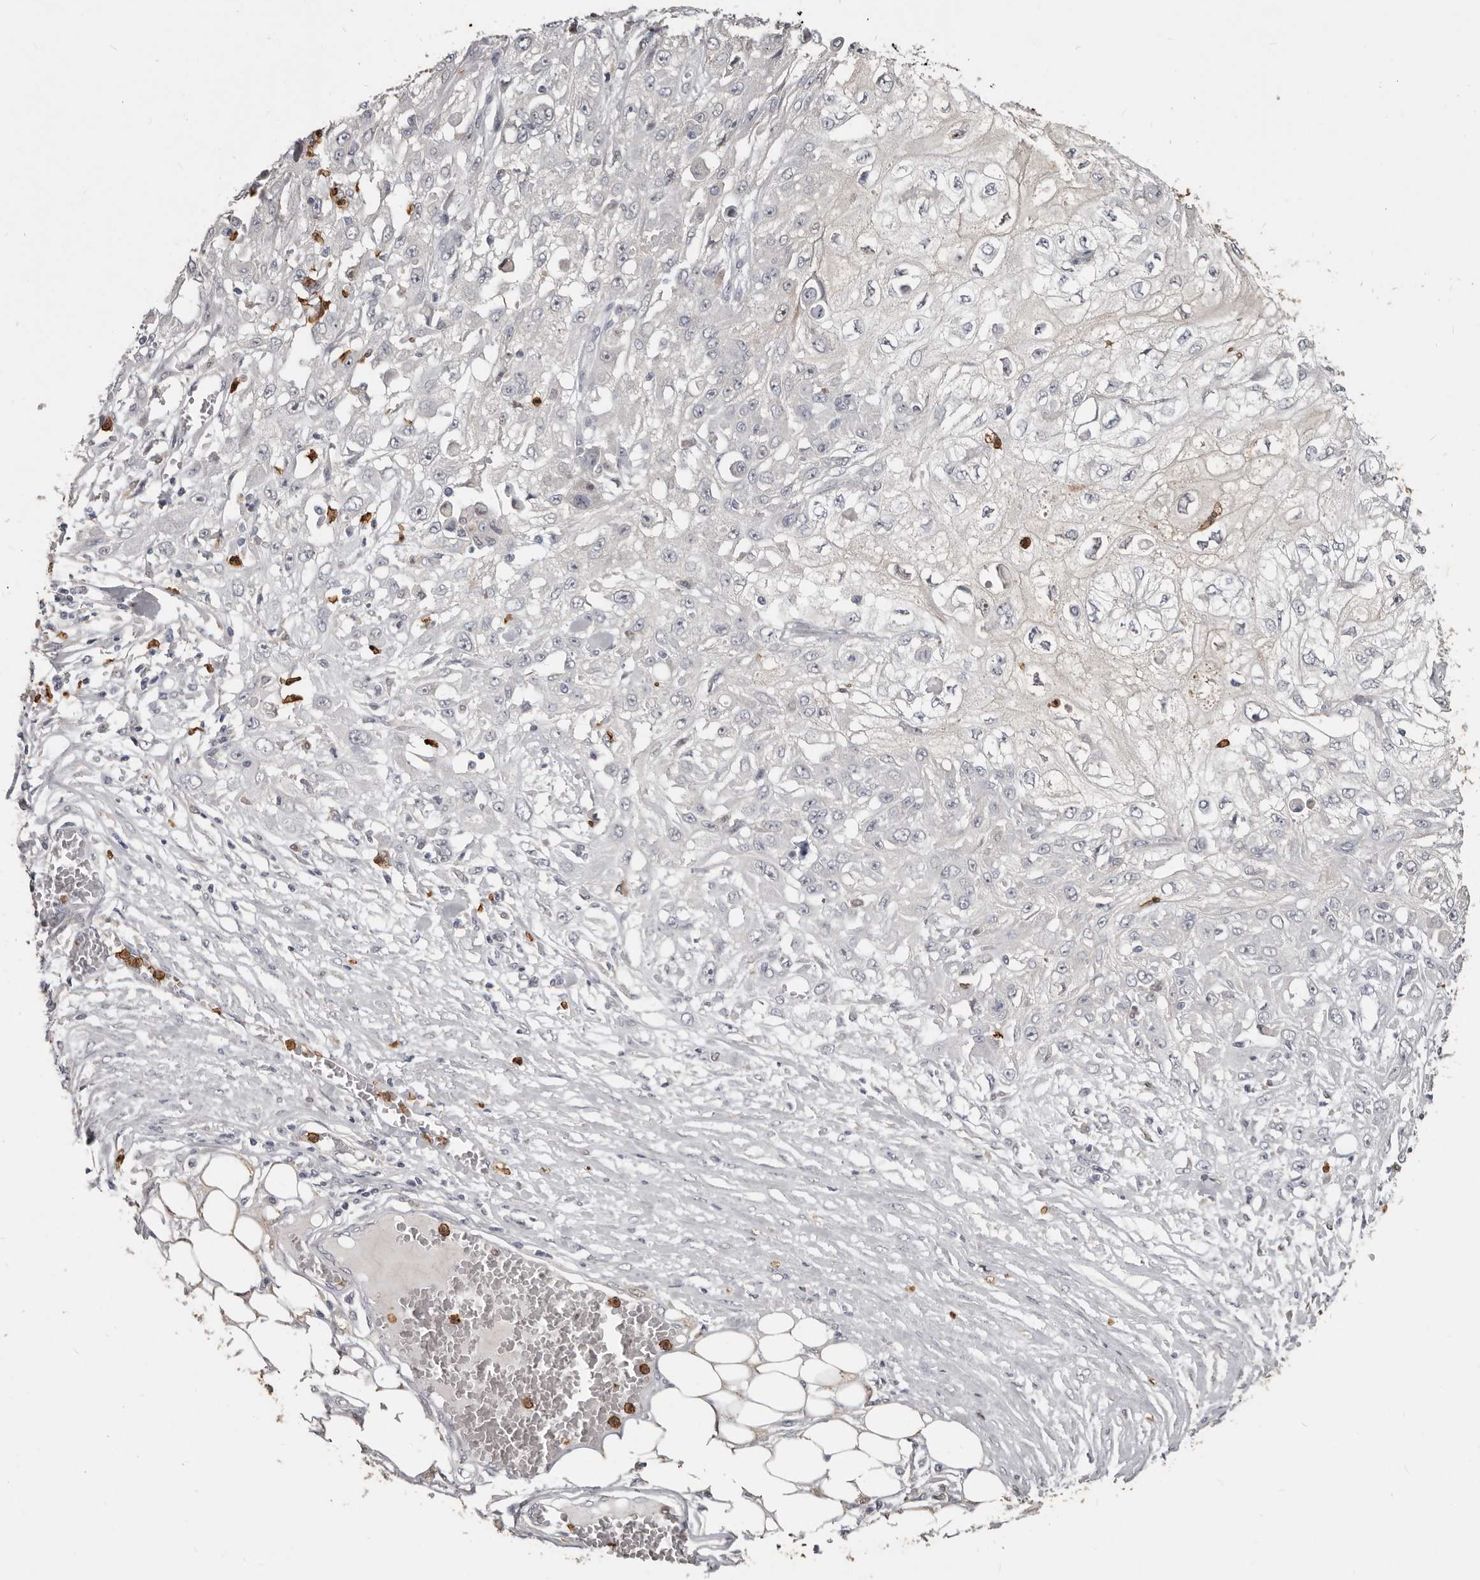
{"staining": {"intensity": "negative", "quantity": "none", "location": "none"}, "tissue": "skin cancer", "cell_type": "Tumor cells", "image_type": "cancer", "snomed": [{"axis": "morphology", "description": "Squamous cell carcinoma, NOS"}, {"axis": "morphology", "description": "Squamous cell carcinoma, metastatic, NOS"}, {"axis": "topography", "description": "Skin"}, {"axis": "topography", "description": "Lymph node"}], "caption": "IHC photomicrograph of neoplastic tissue: metastatic squamous cell carcinoma (skin) stained with DAB displays no significant protein expression in tumor cells. The staining is performed using DAB (3,3'-diaminobenzidine) brown chromogen with nuclei counter-stained in using hematoxylin.", "gene": "GPR157", "patient": {"sex": "male", "age": 75}}